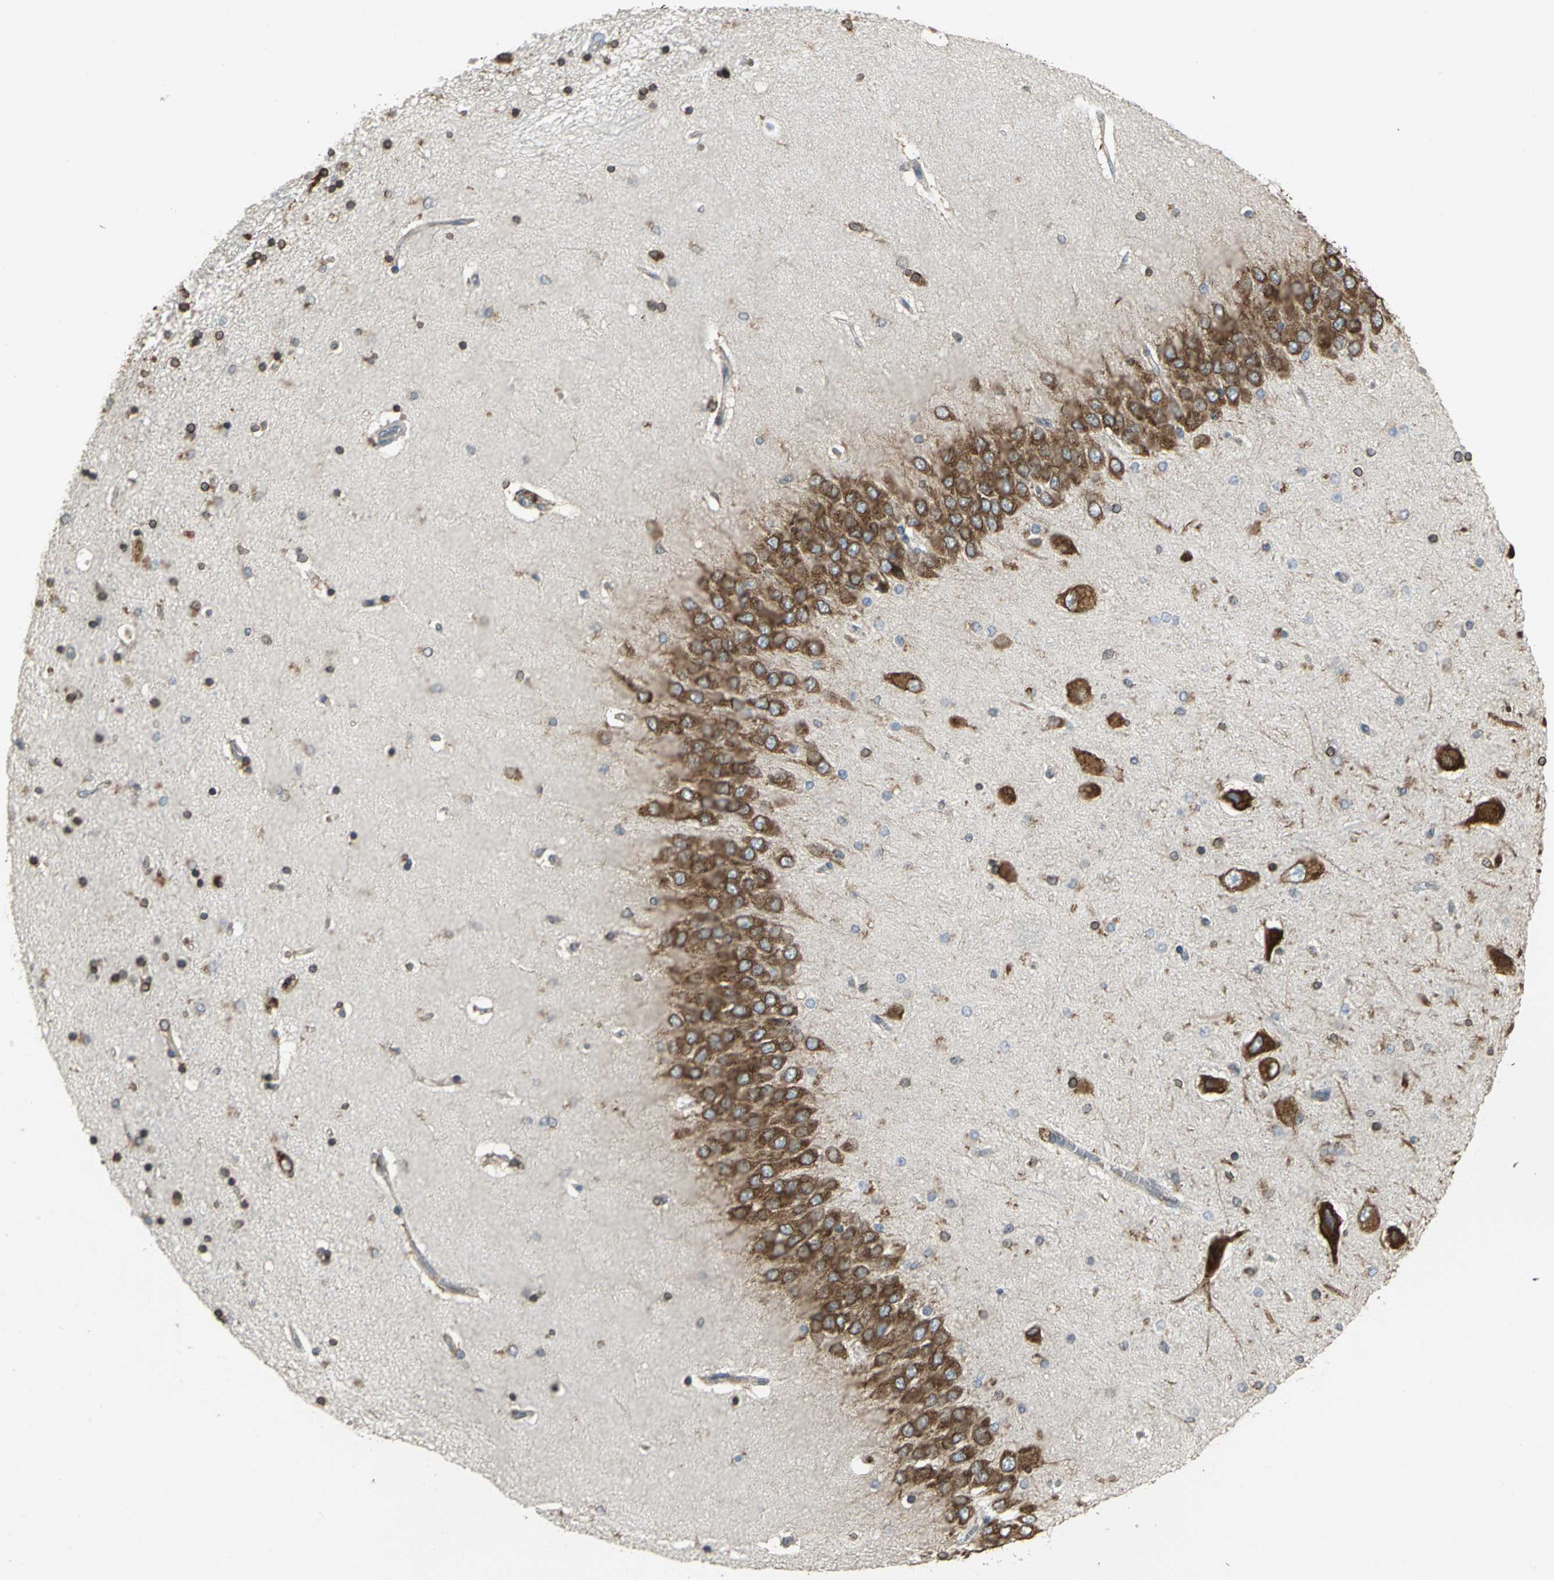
{"staining": {"intensity": "moderate", "quantity": "25%-75%", "location": "cytoplasmic/membranous"}, "tissue": "hippocampus", "cell_type": "Glial cells", "image_type": "normal", "snomed": [{"axis": "morphology", "description": "Normal tissue, NOS"}, {"axis": "topography", "description": "Hippocampus"}], "caption": "Moderate cytoplasmic/membranous expression is present in about 25%-75% of glial cells in unremarkable hippocampus.", "gene": "SYVN1", "patient": {"sex": "female", "age": 54}}